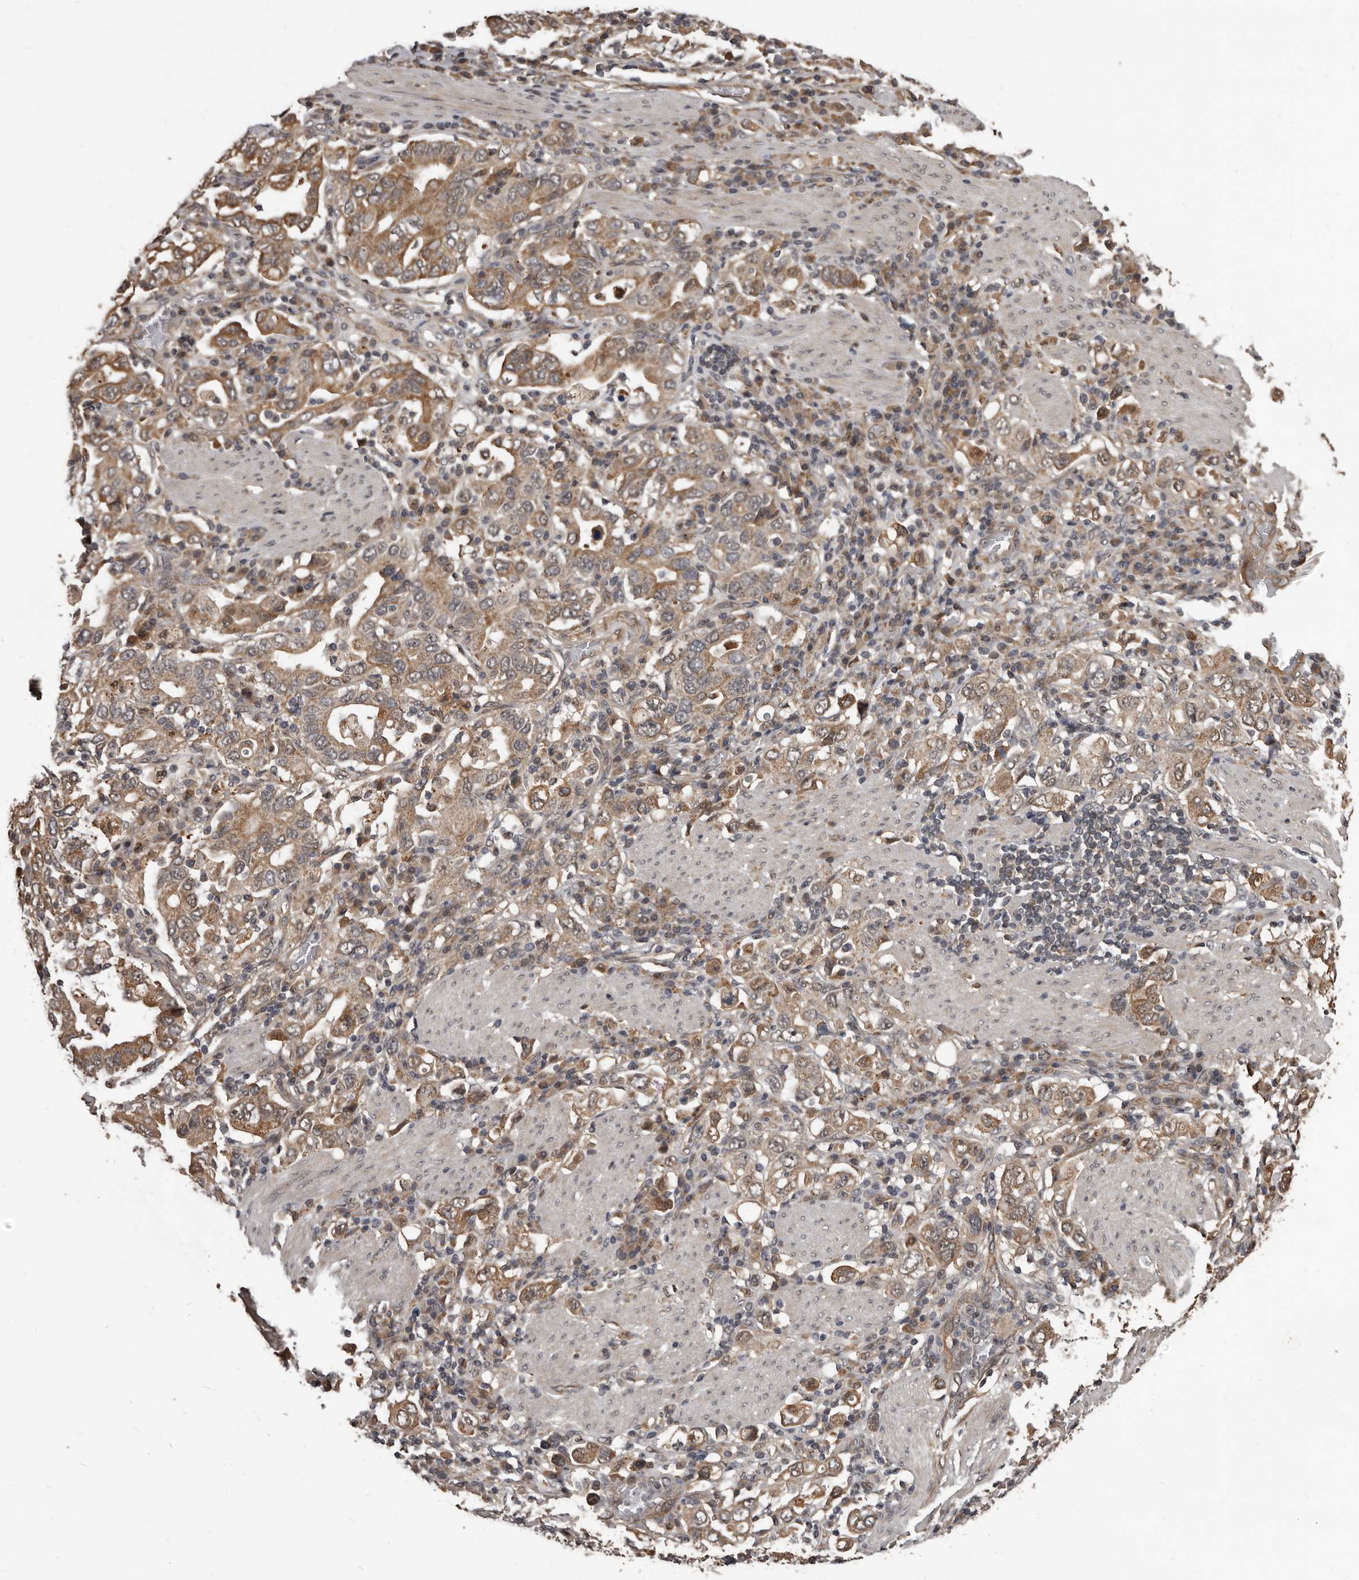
{"staining": {"intensity": "moderate", "quantity": ">75%", "location": "cytoplasmic/membranous"}, "tissue": "stomach cancer", "cell_type": "Tumor cells", "image_type": "cancer", "snomed": [{"axis": "morphology", "description": "Adenocarcinoma, NOS"}, {"axis": "topography", "description": "Stomach, upper"}], "caption": "Moderate cytoplasmic/membranous protein expression is appreciated in approximately >75% of tumor cells in stomach adenocarcinoma. The staining was performed using DAB (3,3'-diaminobenzidine) to visualize the protein expression in brown, while the nuclei were stained in blue with hematoxylin (Magnification: 20x).", "gene": "AHR", "patient": {"sex": "male", "age": 62}}